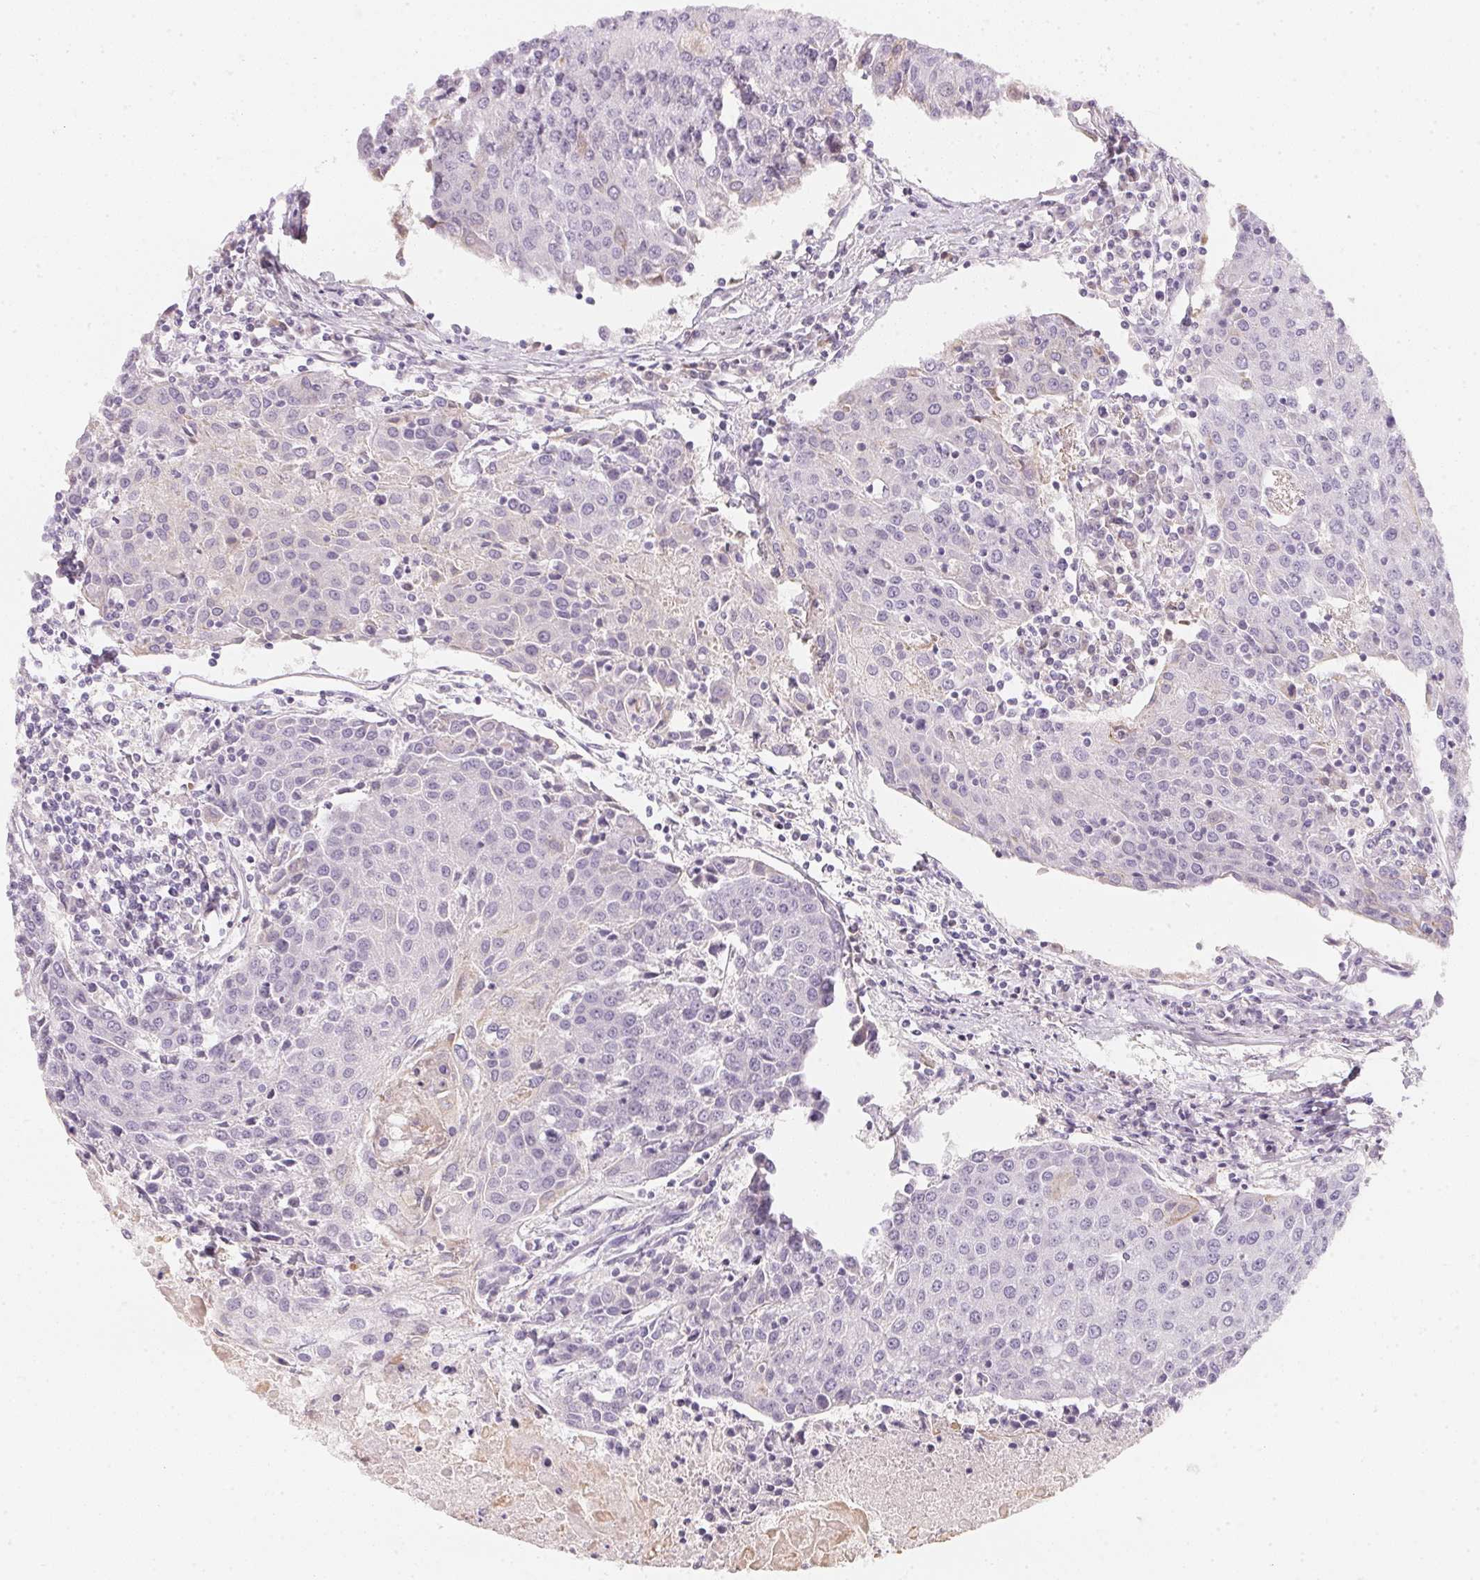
{"staining": {"intensity": "negative", "quantity": "none", "location": "none"}, "tissue": "urothelial cancer", "cell_type": "Tumor cells", "image_type": "cancer", "snomed": [{"axis": "morphology", "description": "Urothelial carcinoma, High grade"}, {"axis": "topography", "description": "Urinary bladder"}], "caption": "An immunohistochemistry (IHC) histopathology image of high-grade urothelial carcinoma is shown. There is no staining in tumor cells of high-grade urothelial carcinoma.", "gene": "CFAP276", "patient": {"sex": "female", "age": 85}}